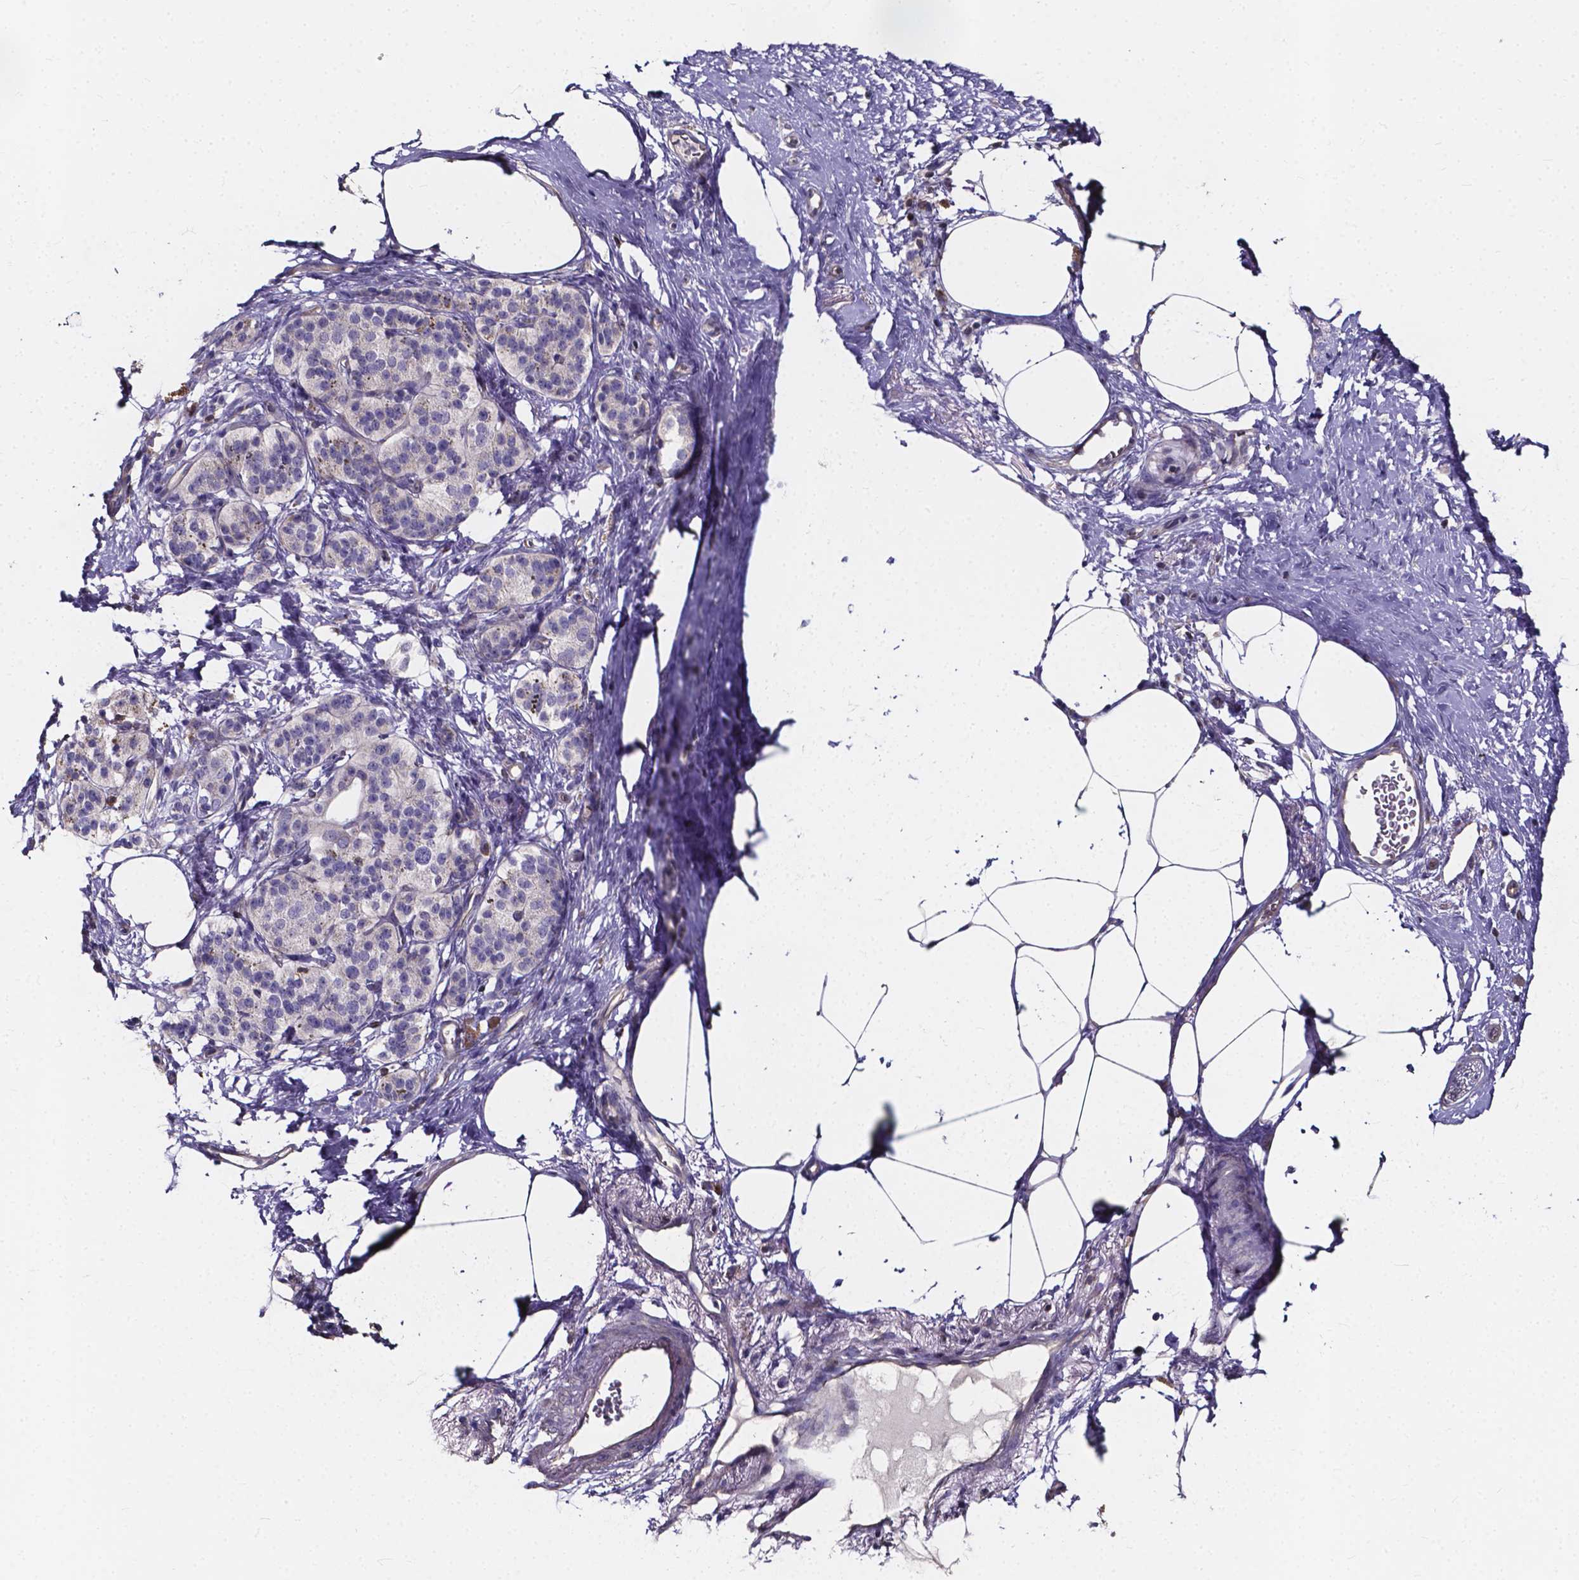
{"staining": {"intensity": "negative", "quantity": "none", "location": "none"}, "tissue": "pancreatic cancer", "cell_type": "Tumor cells", "image_type": "cancer", "snomed": [{"axis": "morphology", "description": "Adenocarcinoma, NOS"}, {"axis": "topography", "description": "Pancreas"}], "caption": "Tumor cells are negative for brown protein staining in pancreatic cancer (adenocarcinoma).", "gene": "THEMIS", "patient": {"sex": "female", "age": 72}}